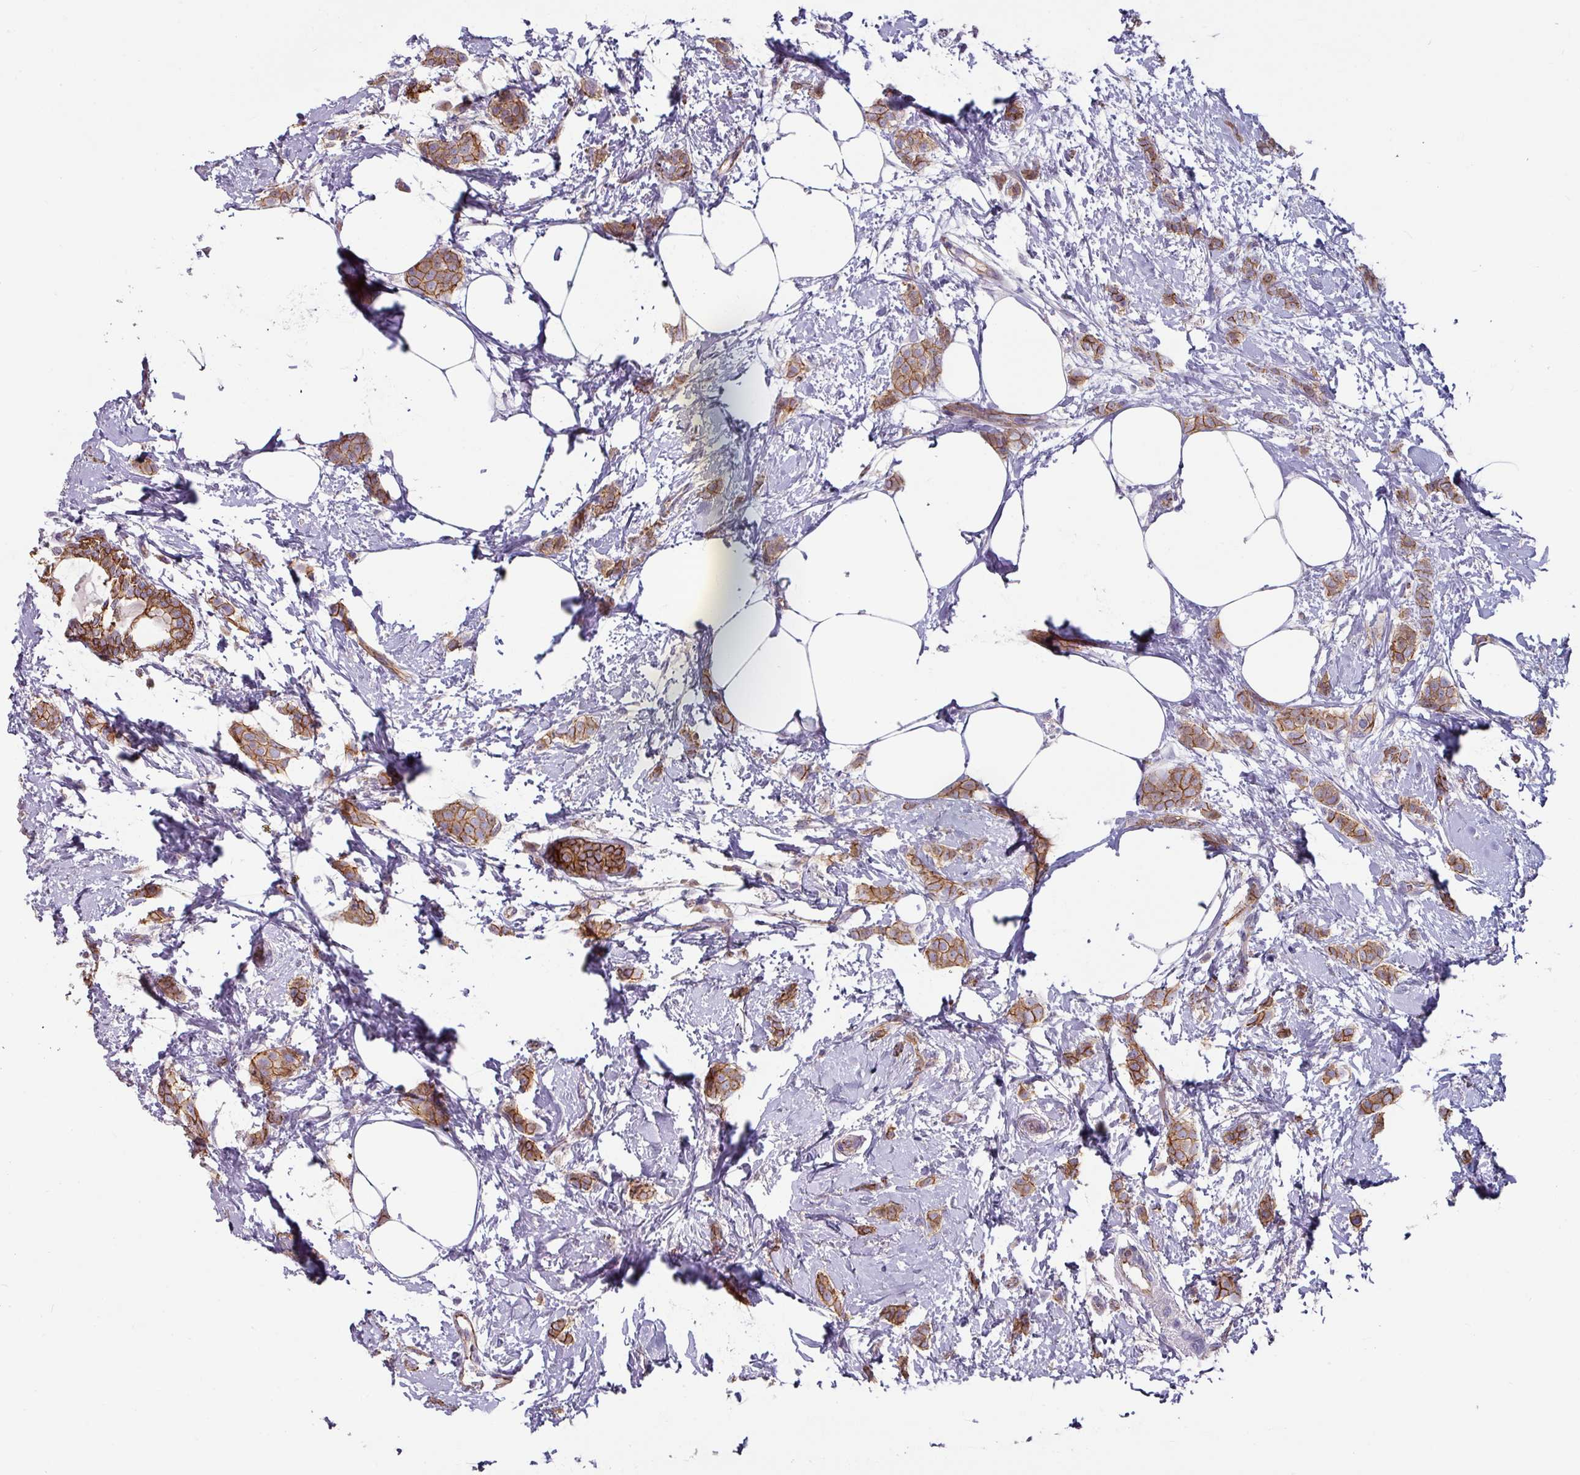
{"staining": {"intensity": "moderate", "quantity": ">75%", "location": "cytoplasmic/membranous"}, "tissue": "breast cancer", "cell_type": "Tumor cells", "image_type": "cancer", "snomed": [{"axis": "morphology", "description": "Duct carcinoma"}, {"axis": "topography", "description": "Breast"}], "caption": "A high-resolution image shows immunohistochemistry (IHC) staining of breast intraductal carcinoma, which demonstrates moderate cytoplasmic/membranous staining in approximately >75% of tumor cells.", "gene": "JUP", "patient": {"sex": "female", "age": 72}}